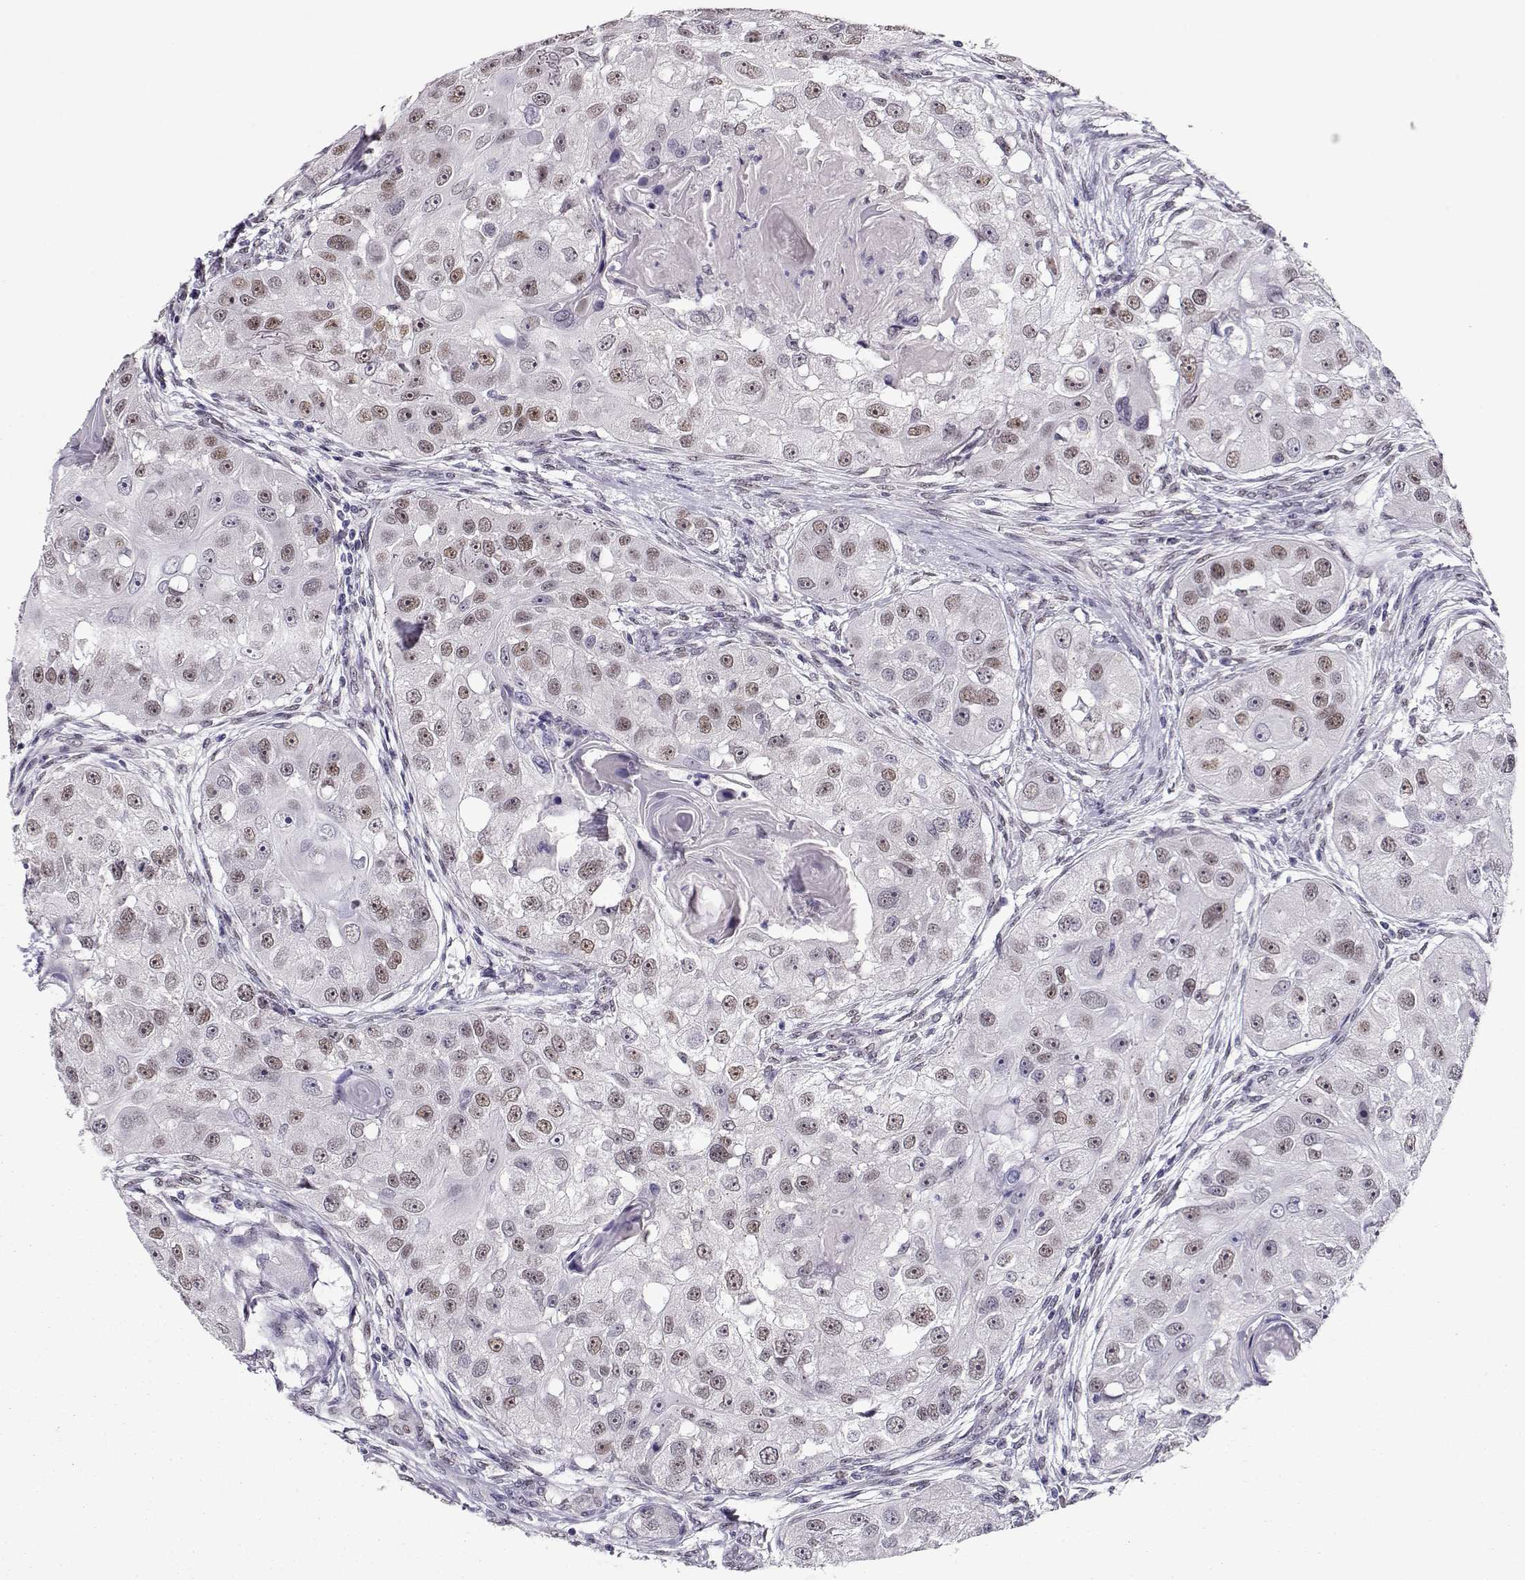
{"staining": {"intensity": "weak", "quantity": "25%-75%", "location": "nuclear"}, "tissue": "head and neck cancer", "cell_type": "Tumor cells", "image_type": "cancer", "snomed": [{"axis": "morphology", "description": "Squamous cell carcinoma, NOS"}, {"axis": "topography", "description": "Head-Neck"}], "caption": "Immunohistochemical staining of human head and neck cancer exhibits low levels of weak nuclear expression in approximately 25%-75% of tumor cells.", "gene": "POLI", "patient": {"sex": "male", "age": 51}}